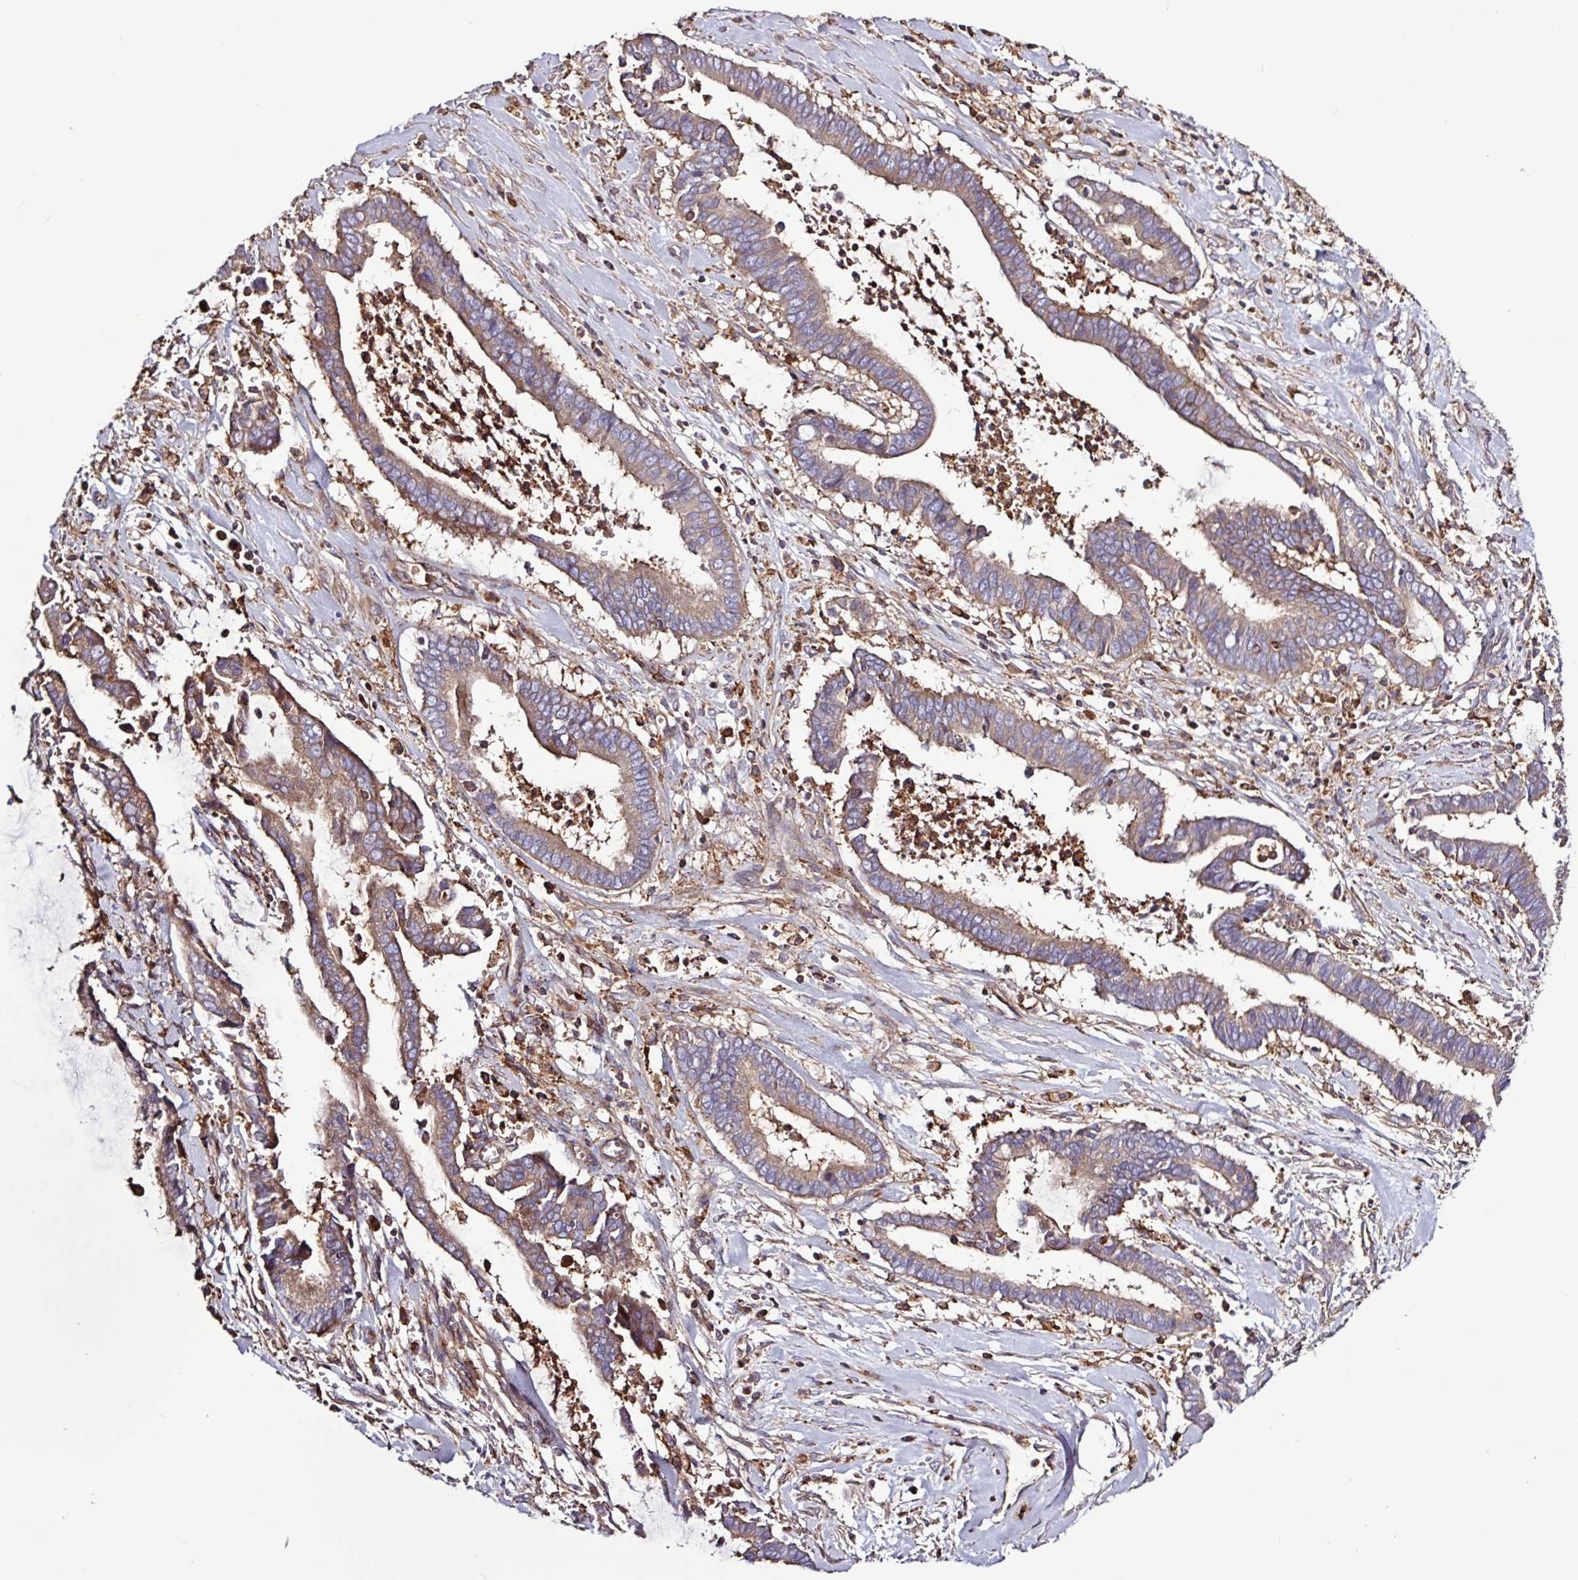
{"staining": {"intensity": "moderate", "quantity": ">75%", "location": "cytoplasmic/membranous"}, "tissue": "cervical cancer", "cell_type": "Tumor cells", "image_type": "cancer", "snomed": [{"axis": "morphology", "description": "Adenocarcinoma, NOS"}, {"axis": "topography", "description": "Cervix"}], "caption": "Immunohistochemical staining of cervical adenocarcinoma shows medium levels of moderate cytoplasmic/membranous protein expression in approximately >75% of tumor cells. (Stains: DAB in brown, nuclei in blue, Microscopy: brightfield microscopy at high magnification).", "gene": "ACTR3", "patient": {"sex": "female", "age": 44}}